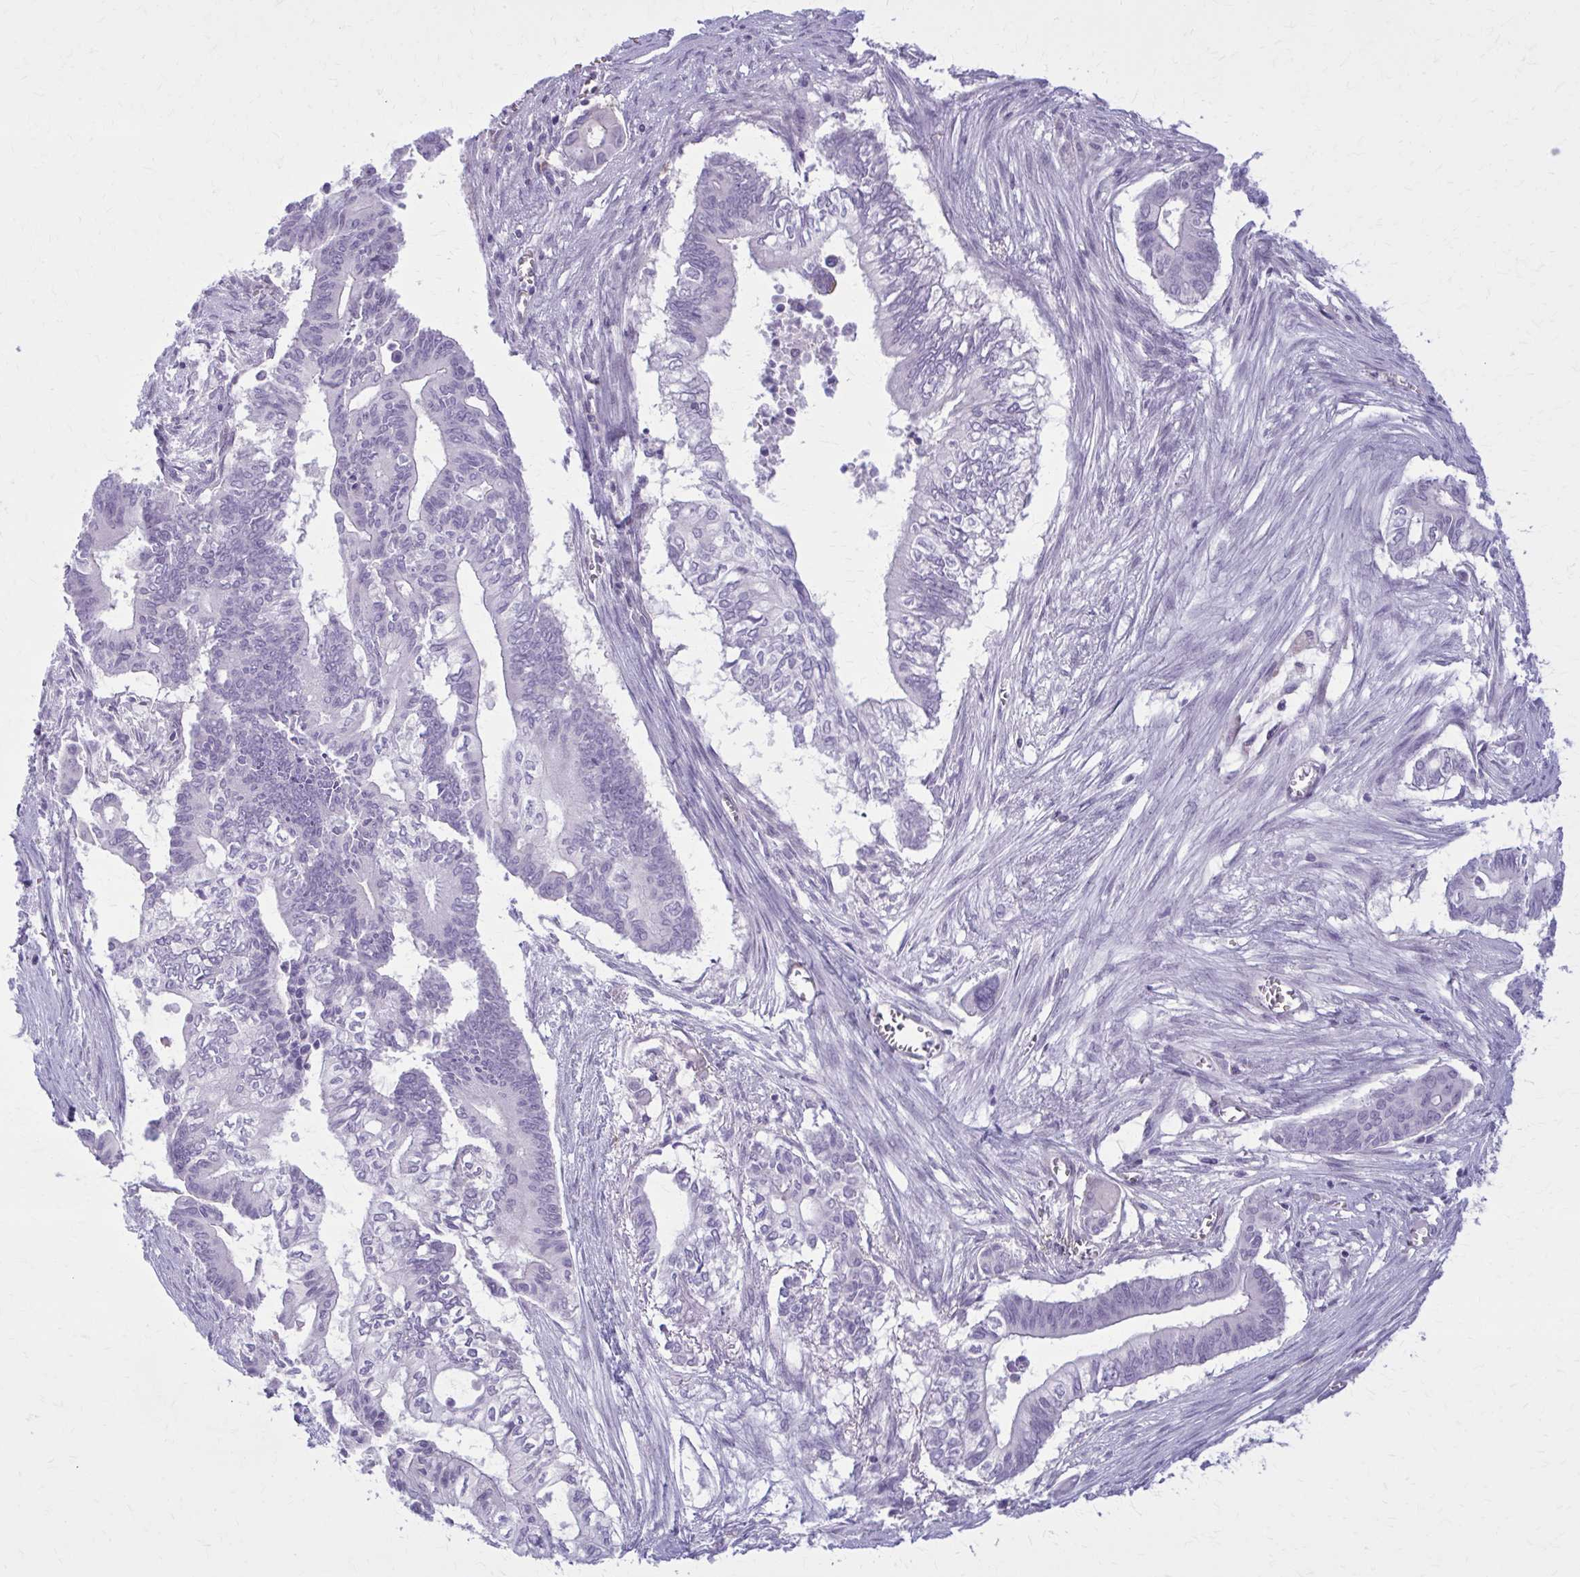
{"staining": {"intensity": "negative", "quantity": "none", "location": "none"}, "tissue": "pancreatic cancer", "cell_type": "Tumor cells", "image_type": "cancer", "snomed": [{"axis": "morphology", "description": "Adenocarcinoma, NOS"}, {"axis": "topography", "description": "Pancreas"}], "caption": "A high-resolution histopathology image shows immunohistochemistry staining of pancreatic adenocarcinoma, which displays no significant positivity in tumor cells. The staining was performed using DAB to visualize the protein expression in brown, while the nuclei were stained in blue with hematoxylin (Magnification: 20x).", "gene": "CD38", "patient": {"sex": "male", "age": 68}}